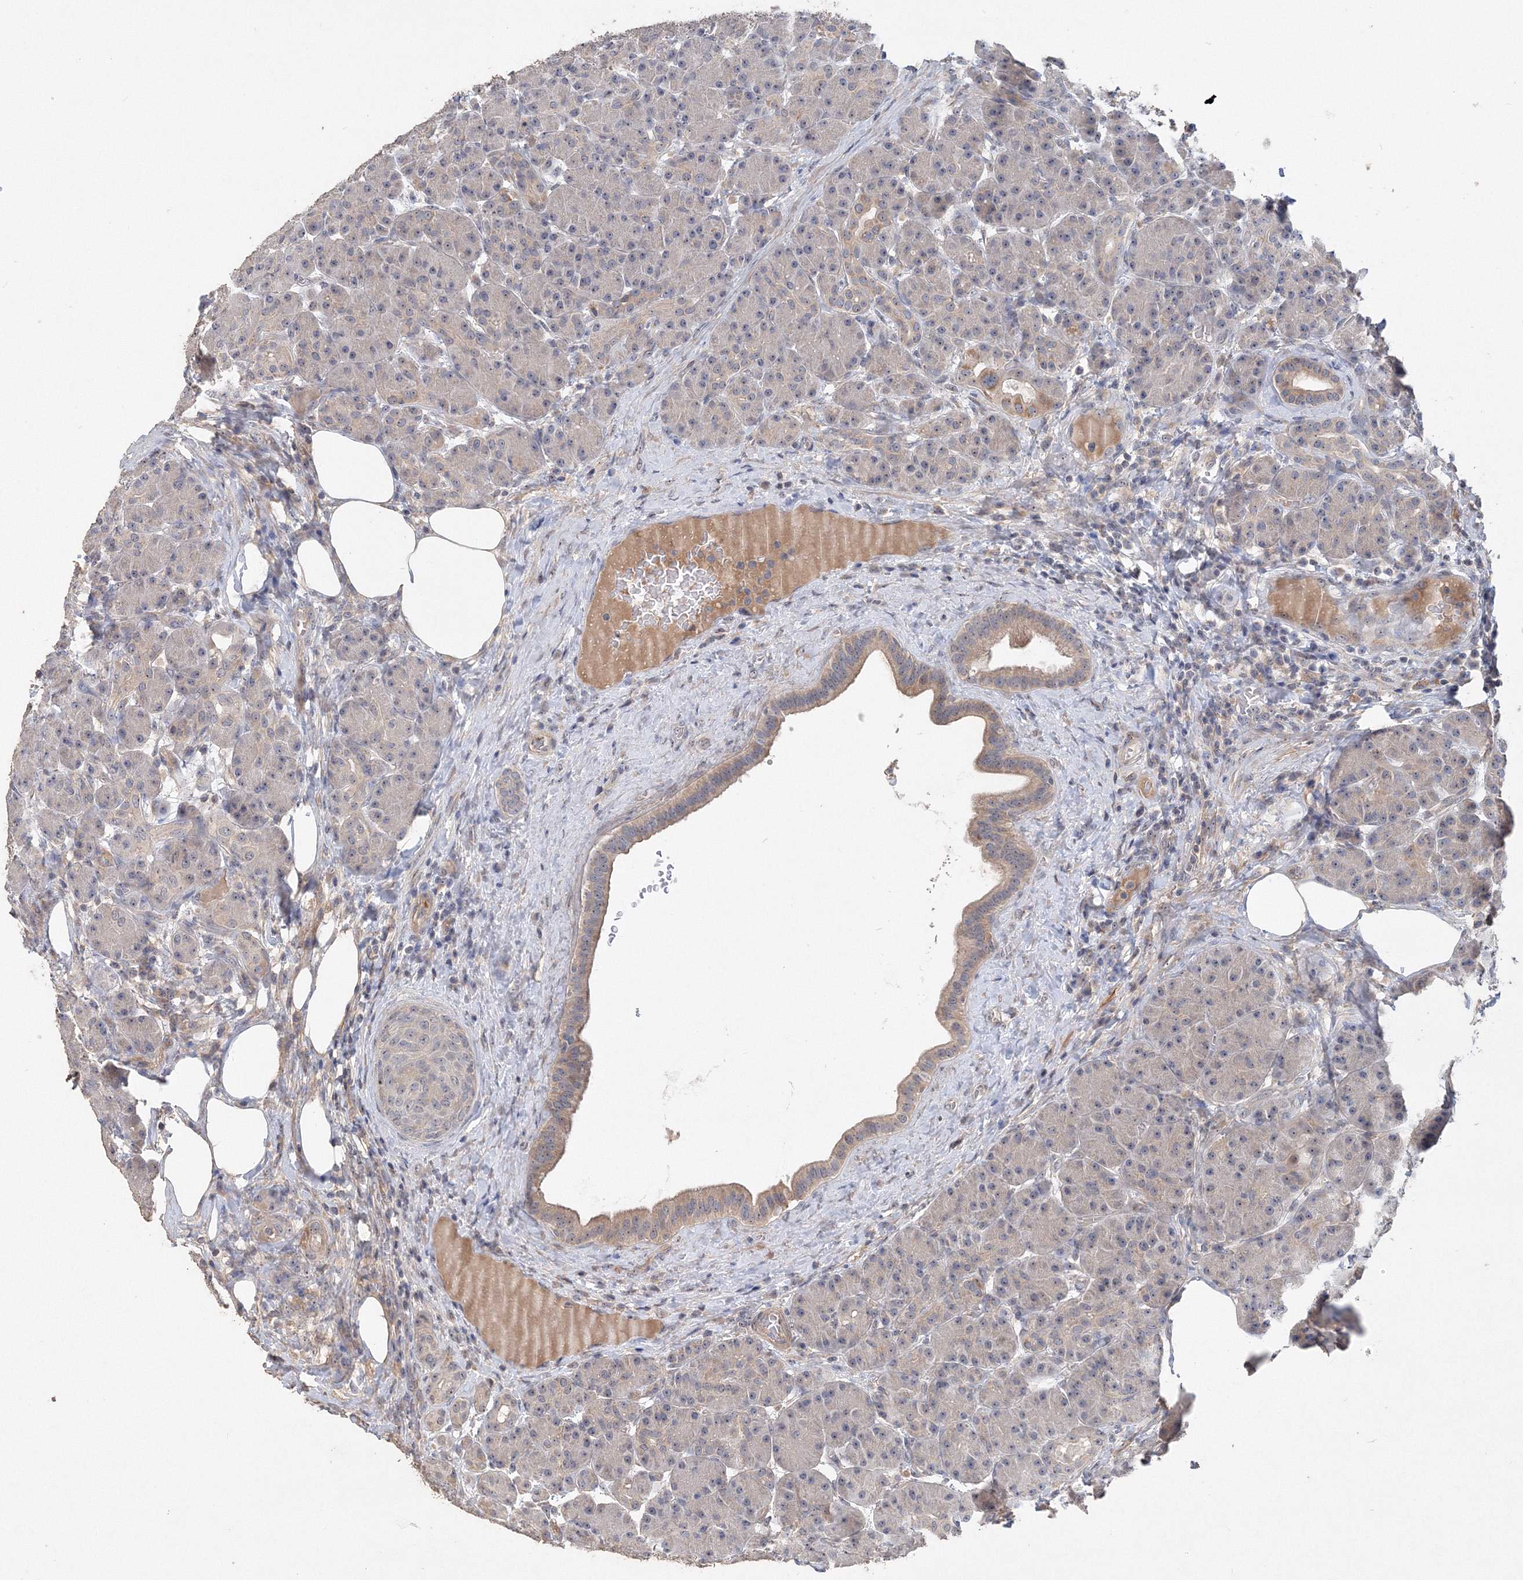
{"staining": {"intensity": "weak", "quantity": "25%-75%", "location": "cytoplasmic/membranous"}, "tissue": "pancreas", "cell_type": "Exocrine glandular cells", "image_type": "normal", "snomed": [{"axis": "morphology", "description": "Normal tissue, NOS"}, {"axis": "topography", "description": "Pancreas"}], "caption": "IHC image of benign pancreas: human pancreas stained using IHC demonstrates low levels of weak protein expression localized specifically in the cytoplasmic/membranous of exocrine glandular cells, appearing as a cytoplasmic/membranous brown color.", "gene": "GRINA", "patient": {"sex": "male", "age": 63}}